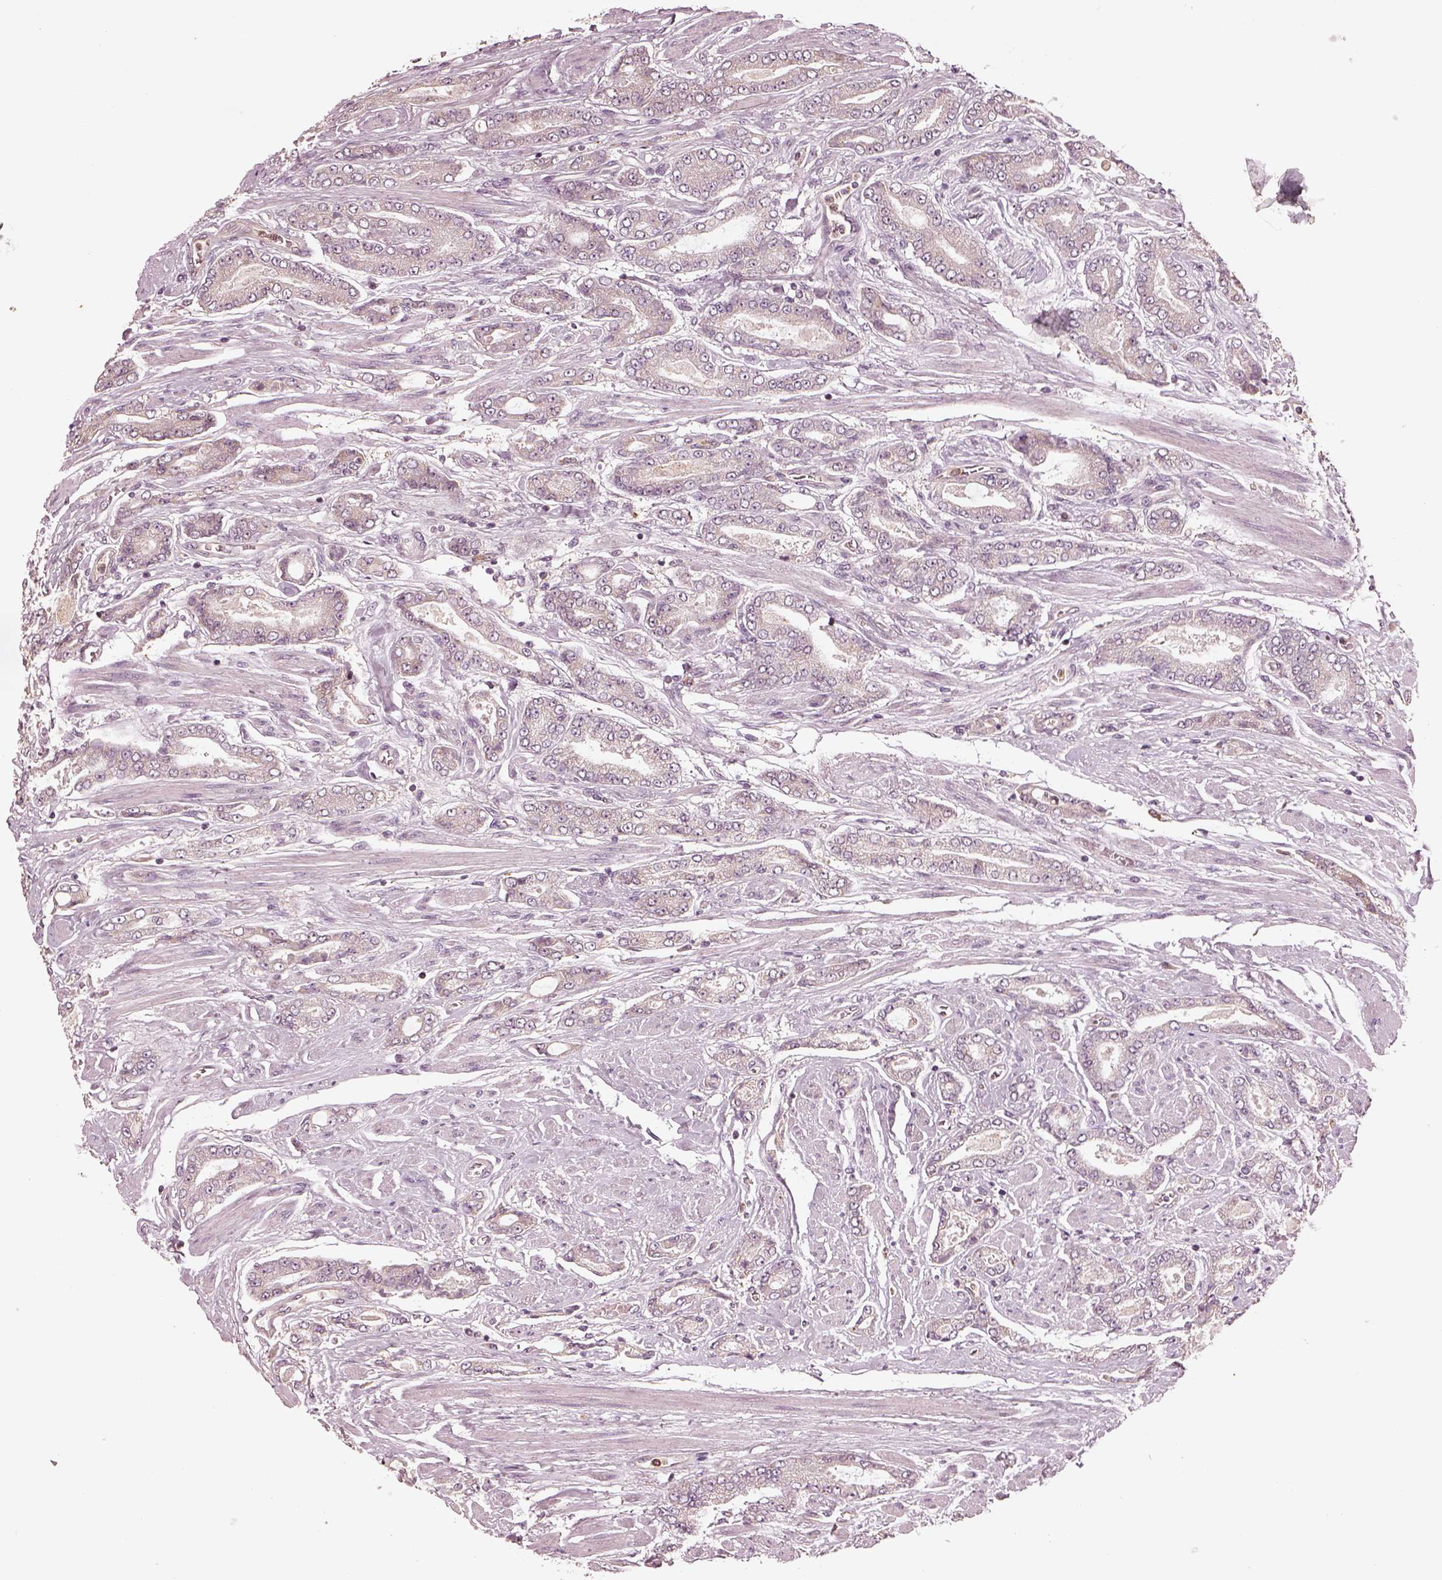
{"staining": {"intensity": "weak", "quantity": "<25%", "location": "cytoplasmic/membranous"}, "tissue": "prostate cancer", "cell_type": "Tumor cells", "image_type": "cancer", "snomed": [{"axis": "morphology", "description": "Adenocarcinoma, NOS"}, {"axis": "topography", "description": "Prostate"}], "caption": "Adenocarcinoma (prostate) was stained to show a protein in brown. There is no significant positivity in tumor cells. The staining is performed using DAB brown chromogen with nuclei counter-stained in using hematoxylin.", "gene": "CRB1", "patient": {"sex": "male", "age": 64}}